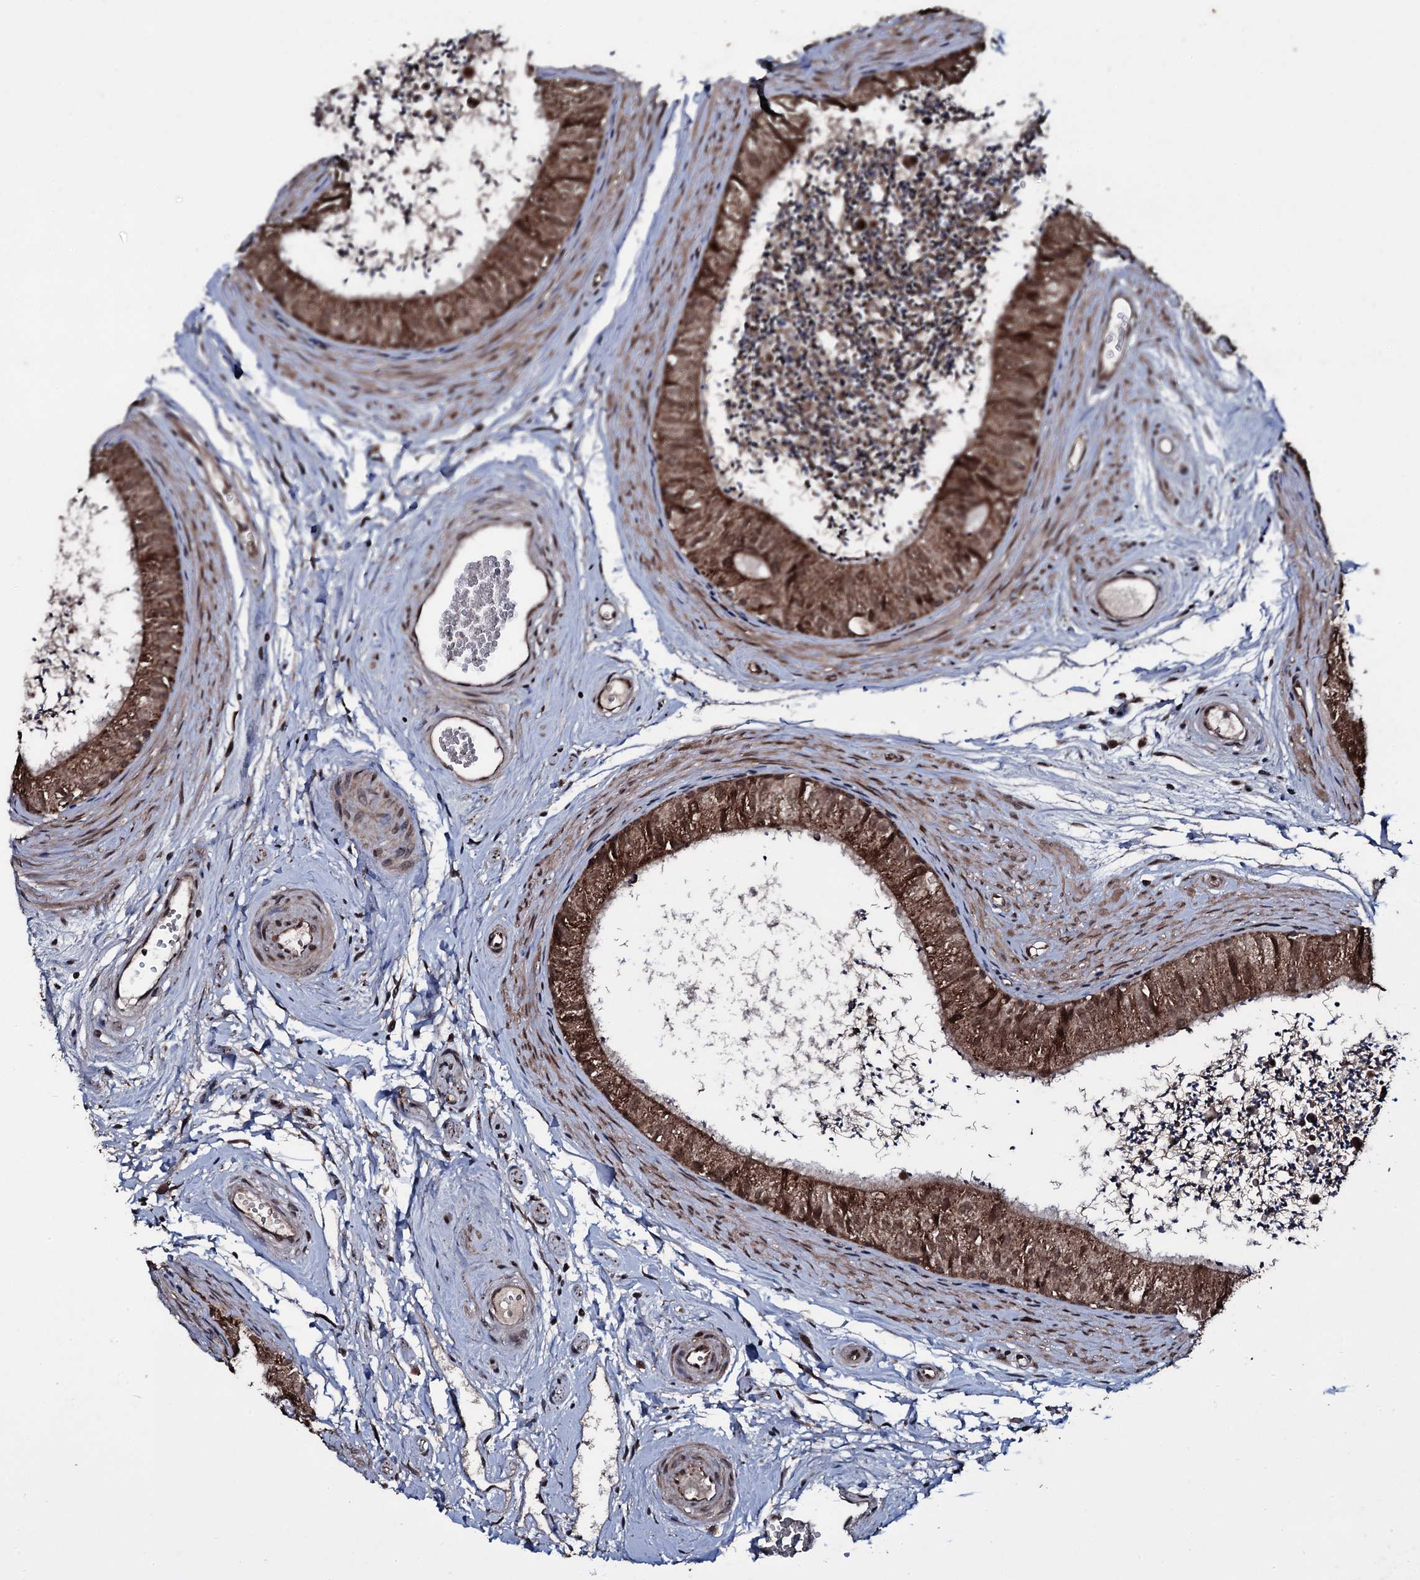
{"staining": {"intensity": "strong", "quantity": ">75%", "location": "cytoplasmic/membranous"}, "tissue": "epididymis", "cell_type": "Glandular cells", "image_type": "normal", "snomed": [{"axis": "morphology", "description": "Normal tissue, NOS"}, {"axis": "topography", "description": "Epididymis"}], "caption": "A high-resolution photomicrograph shows immunohistochemistry staining of normal epididymis, which displays strong cytoplasmic/membranous expression in approximately >75% of glandular cells. (brown staining indicates protein expression, while blue staining denotes nuclei).", "gene": "MRPS31", "patient": {"sex": "male", "age": 56}}